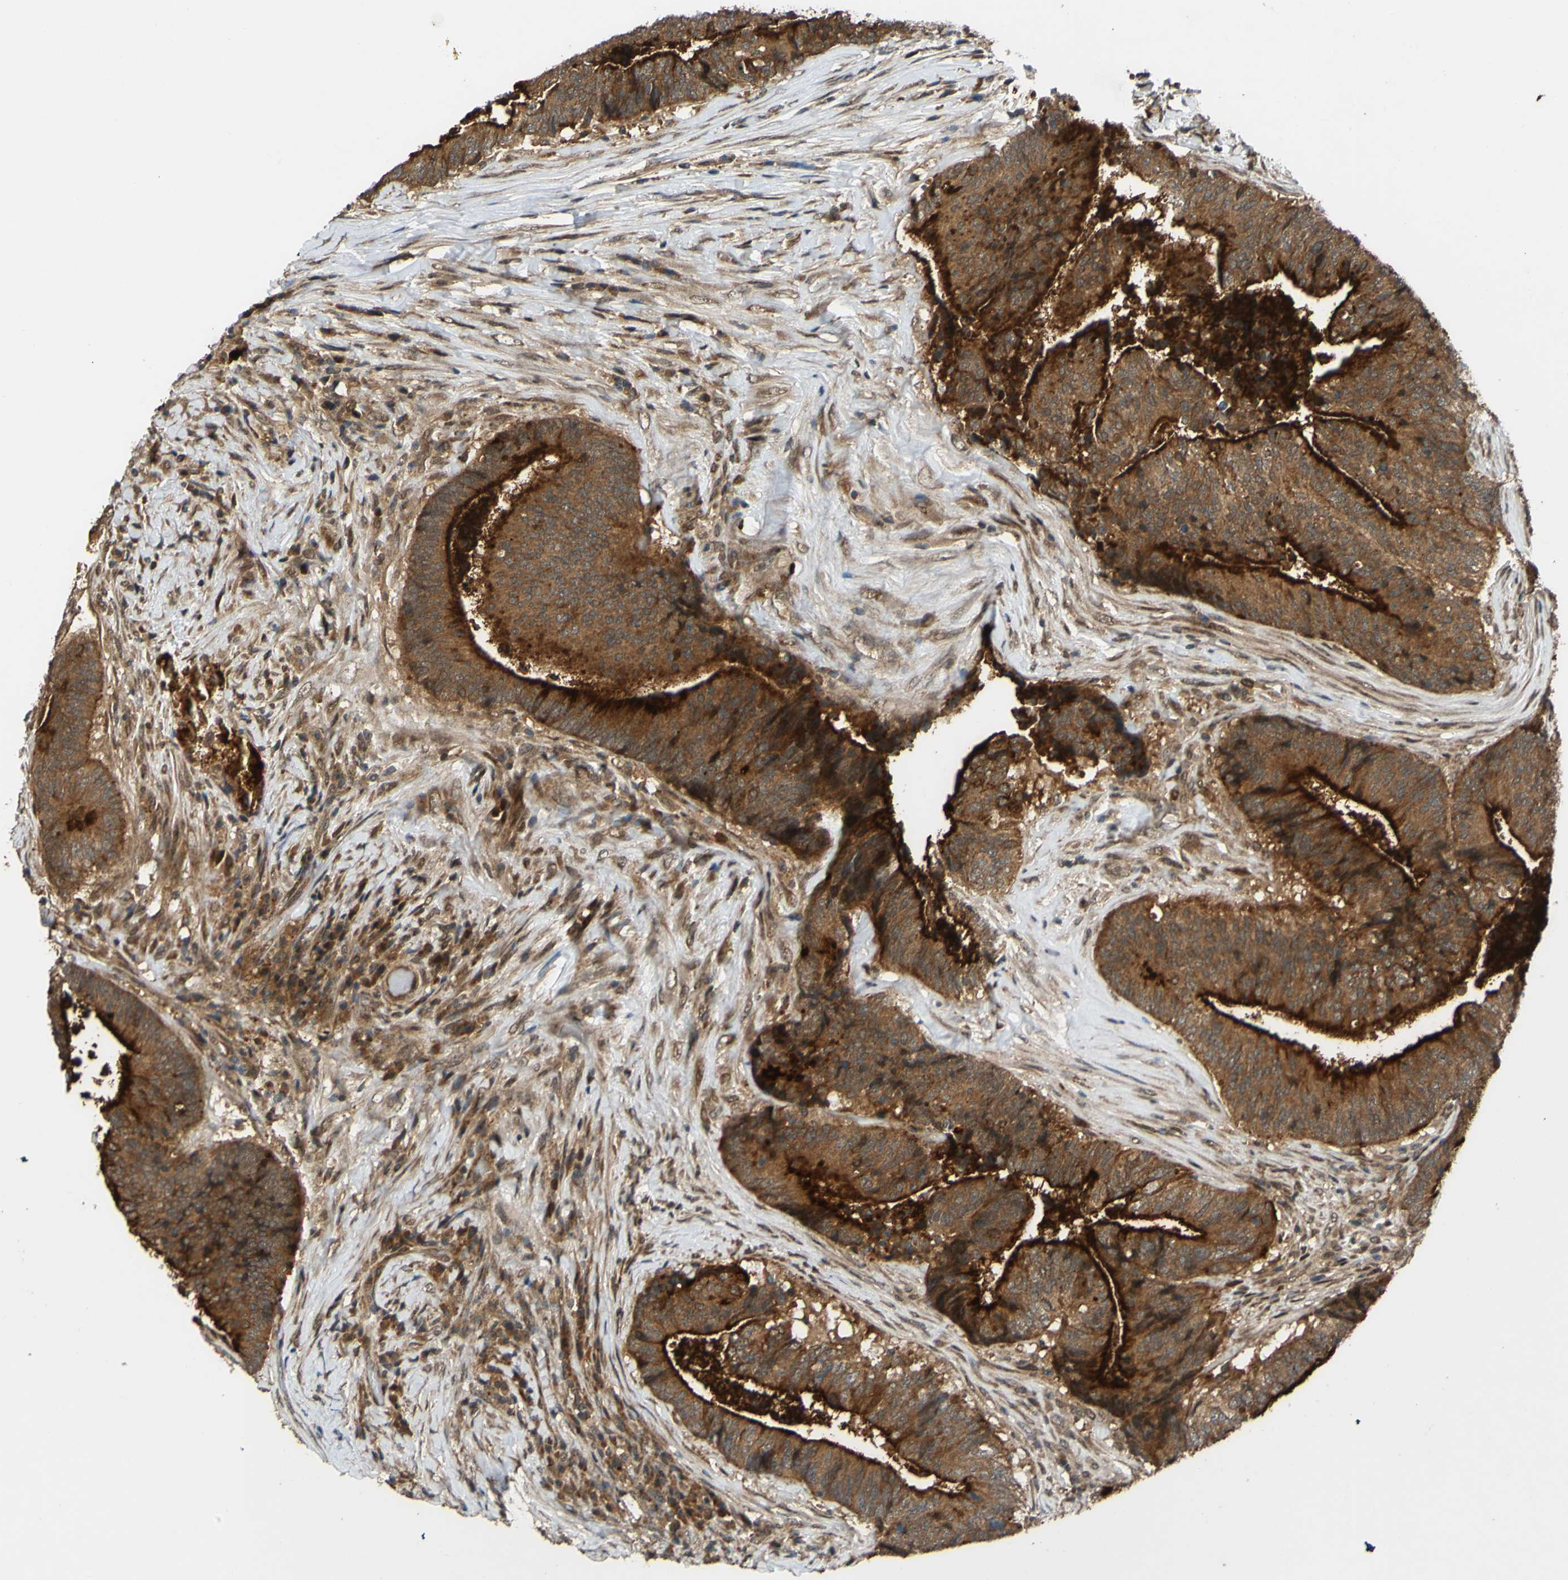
{"staining": {"intensity": "strong", "quantity": ">75%", "location": "cytoplasmic/membranous"}, "tissue": "colorectal cancer", "cell_type": "Tumor cells", "image_type": "cancer", "snomed": [{"axis": "morphology", "description": "Adenocarcinoma, NOS"}, {"axis": "topography", "description": "Rectum"}], "caption": "Colorectal adenocarcinoma tissue exhibits strong cytoplasmic/membranous expression in about >75% of tumor cells", "gene": "ABCC8", "patient": {"sex": "male", "age": 72}}